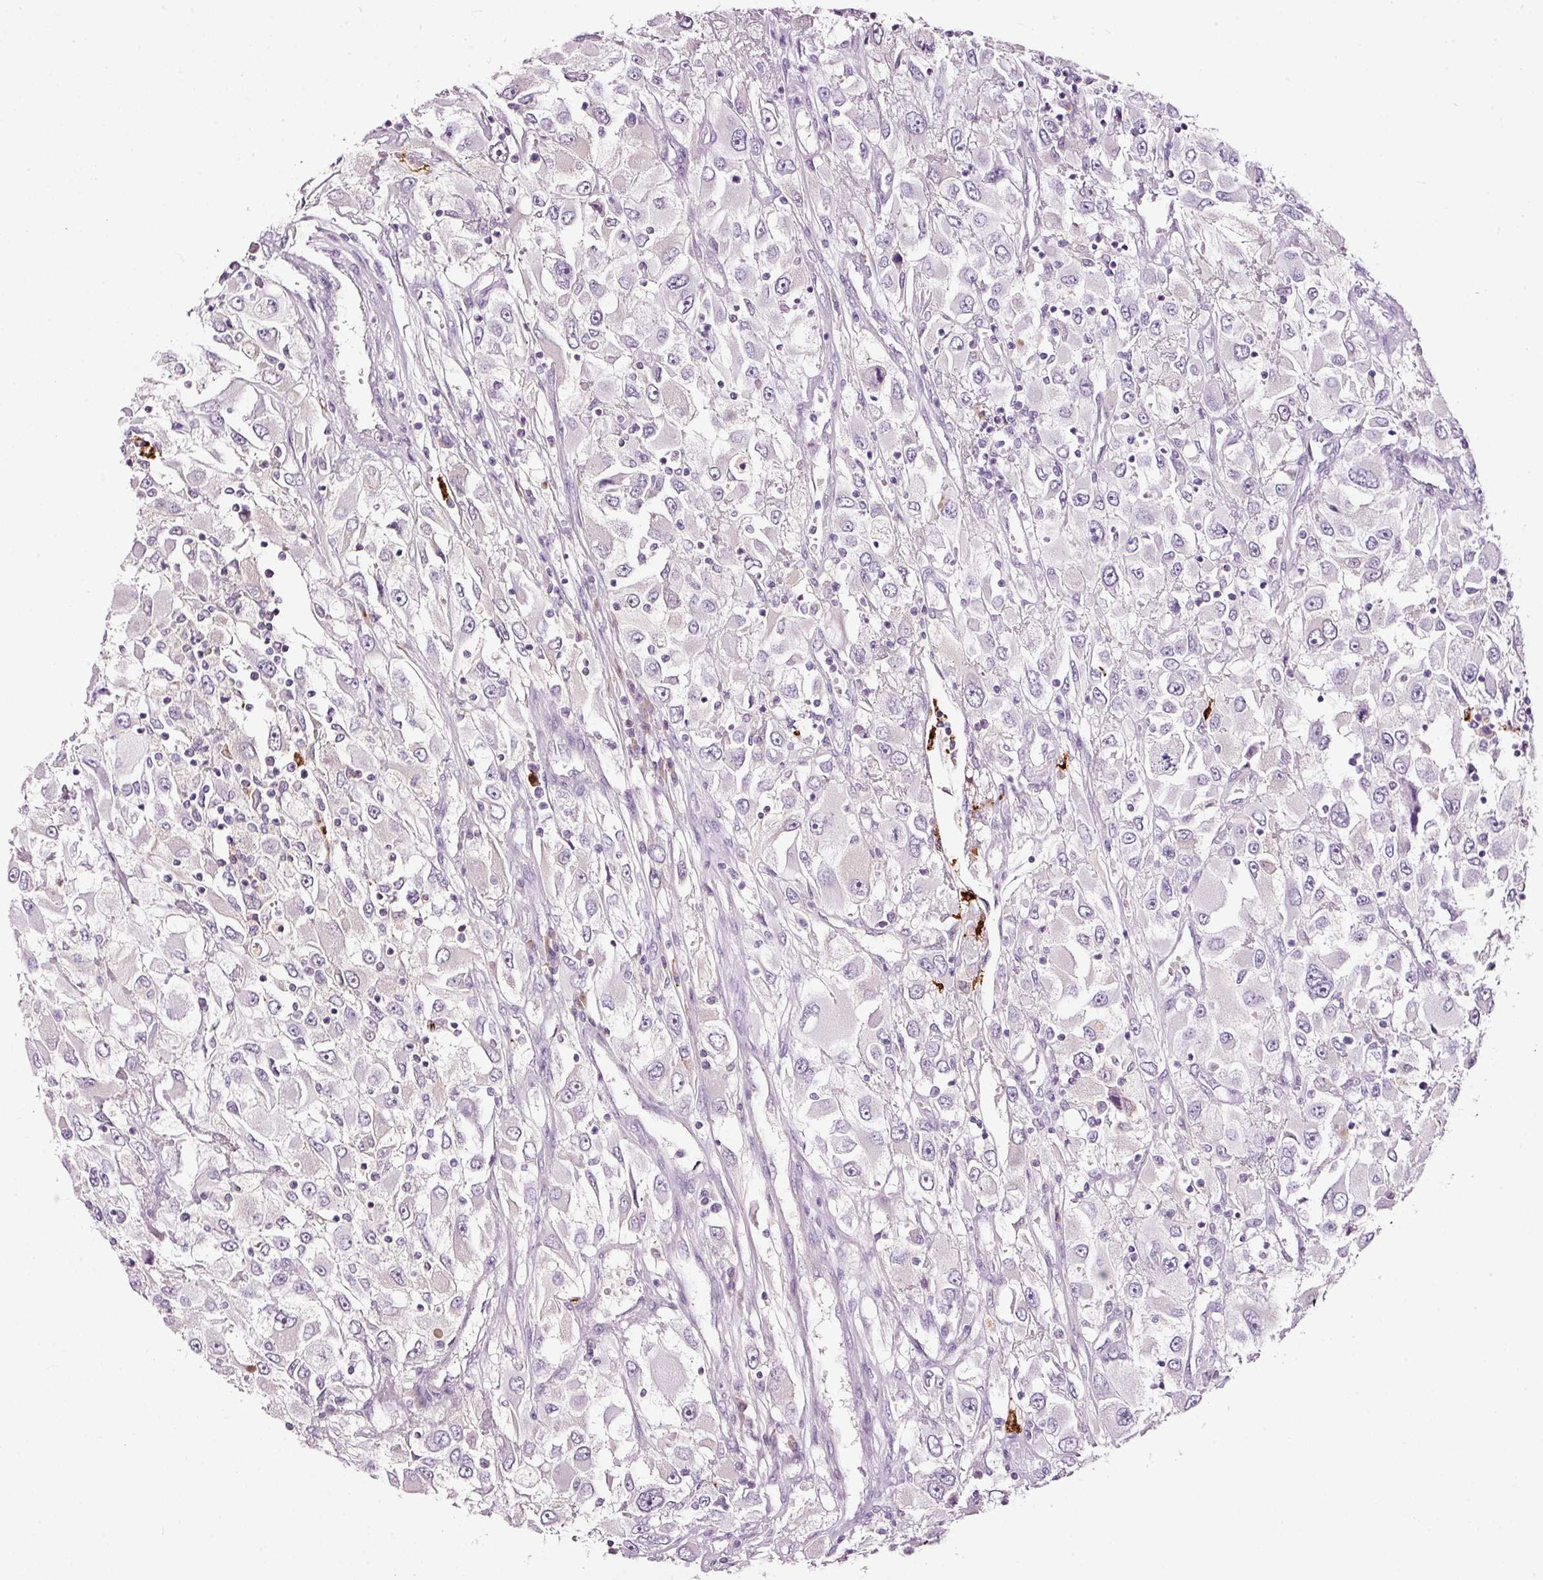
{"staining": {"intensity": "negative", "quantity": "none", "location": "none"}, "tissue": "renal cancer", "cell_type": "Tumor cells", "image_type": "cancer", "snomed": [{"axis": "morphology", "description": "Adenocarcinoma, NOS"}, {"axis": "topography", "description": "Kidney"}], "caption": "Renal adenocarcinoma was stained to show a protein in brown. There is no significant expression in tumor cells.", "gene": "LAMP3", "patient": {"sex": "female", "age": 52}}